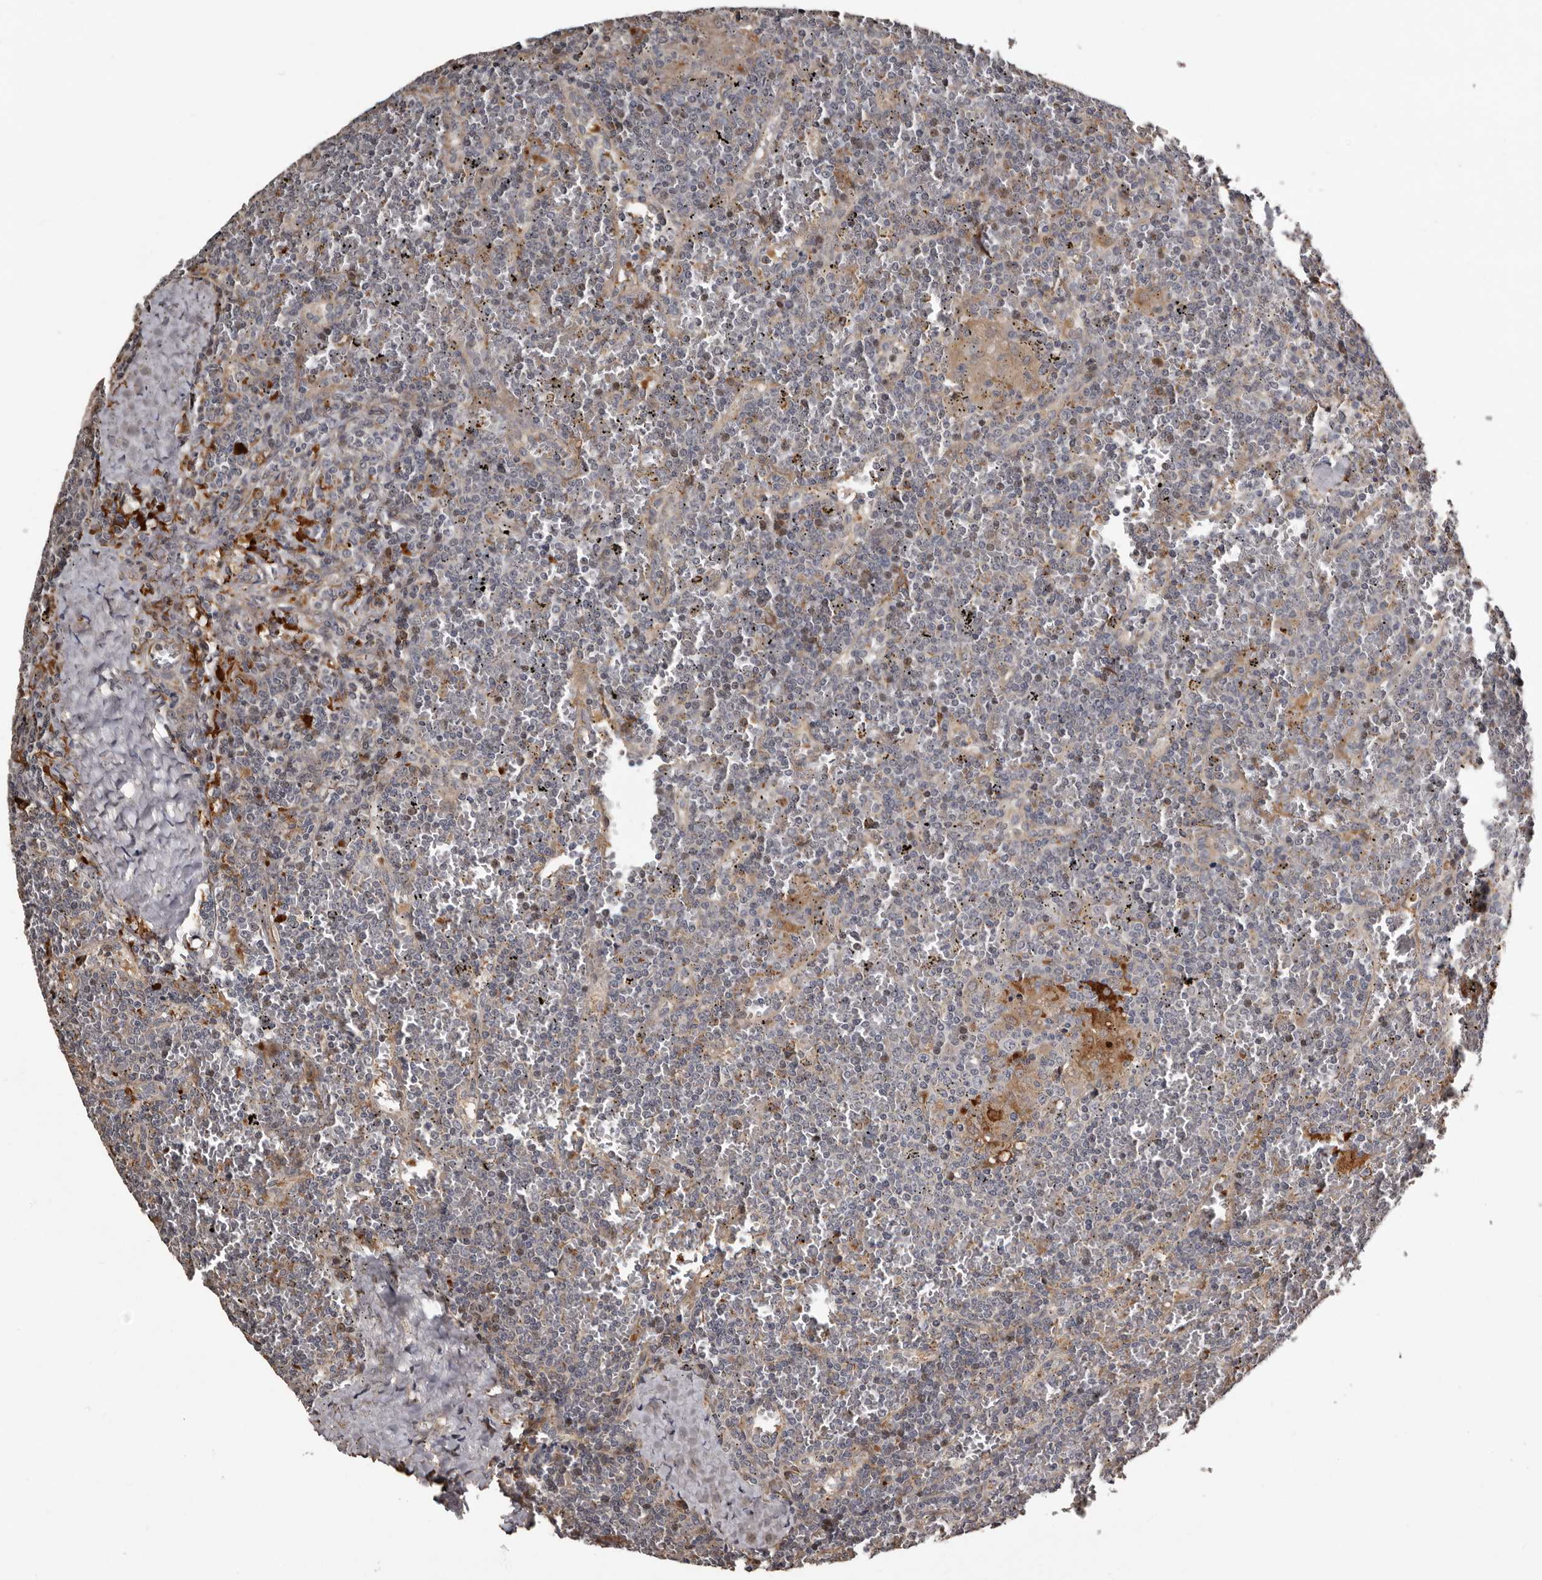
{"staining": {"intensity": "negative", "quantity": "none", "location": "none"}, "tissue": "lymphoma", "cell_type": "Tumor cells", "image_type": "cancer", "snomed": [{"axis": "morphology", "description": "Malignant lymphoma, non-Hodgkin's type, Low grade"}, {"axis": "topography", "description": "Spleen"}], "caption": "Immunohistochemistry (IHC) image of human malignant lymphoma, non-Hodgkin's type (low-grade) stained for a protein (brown), which shows no expression in tumor cells.", "gene": "SERTAD4", "patient": {"sex": "female", "age": 19}}